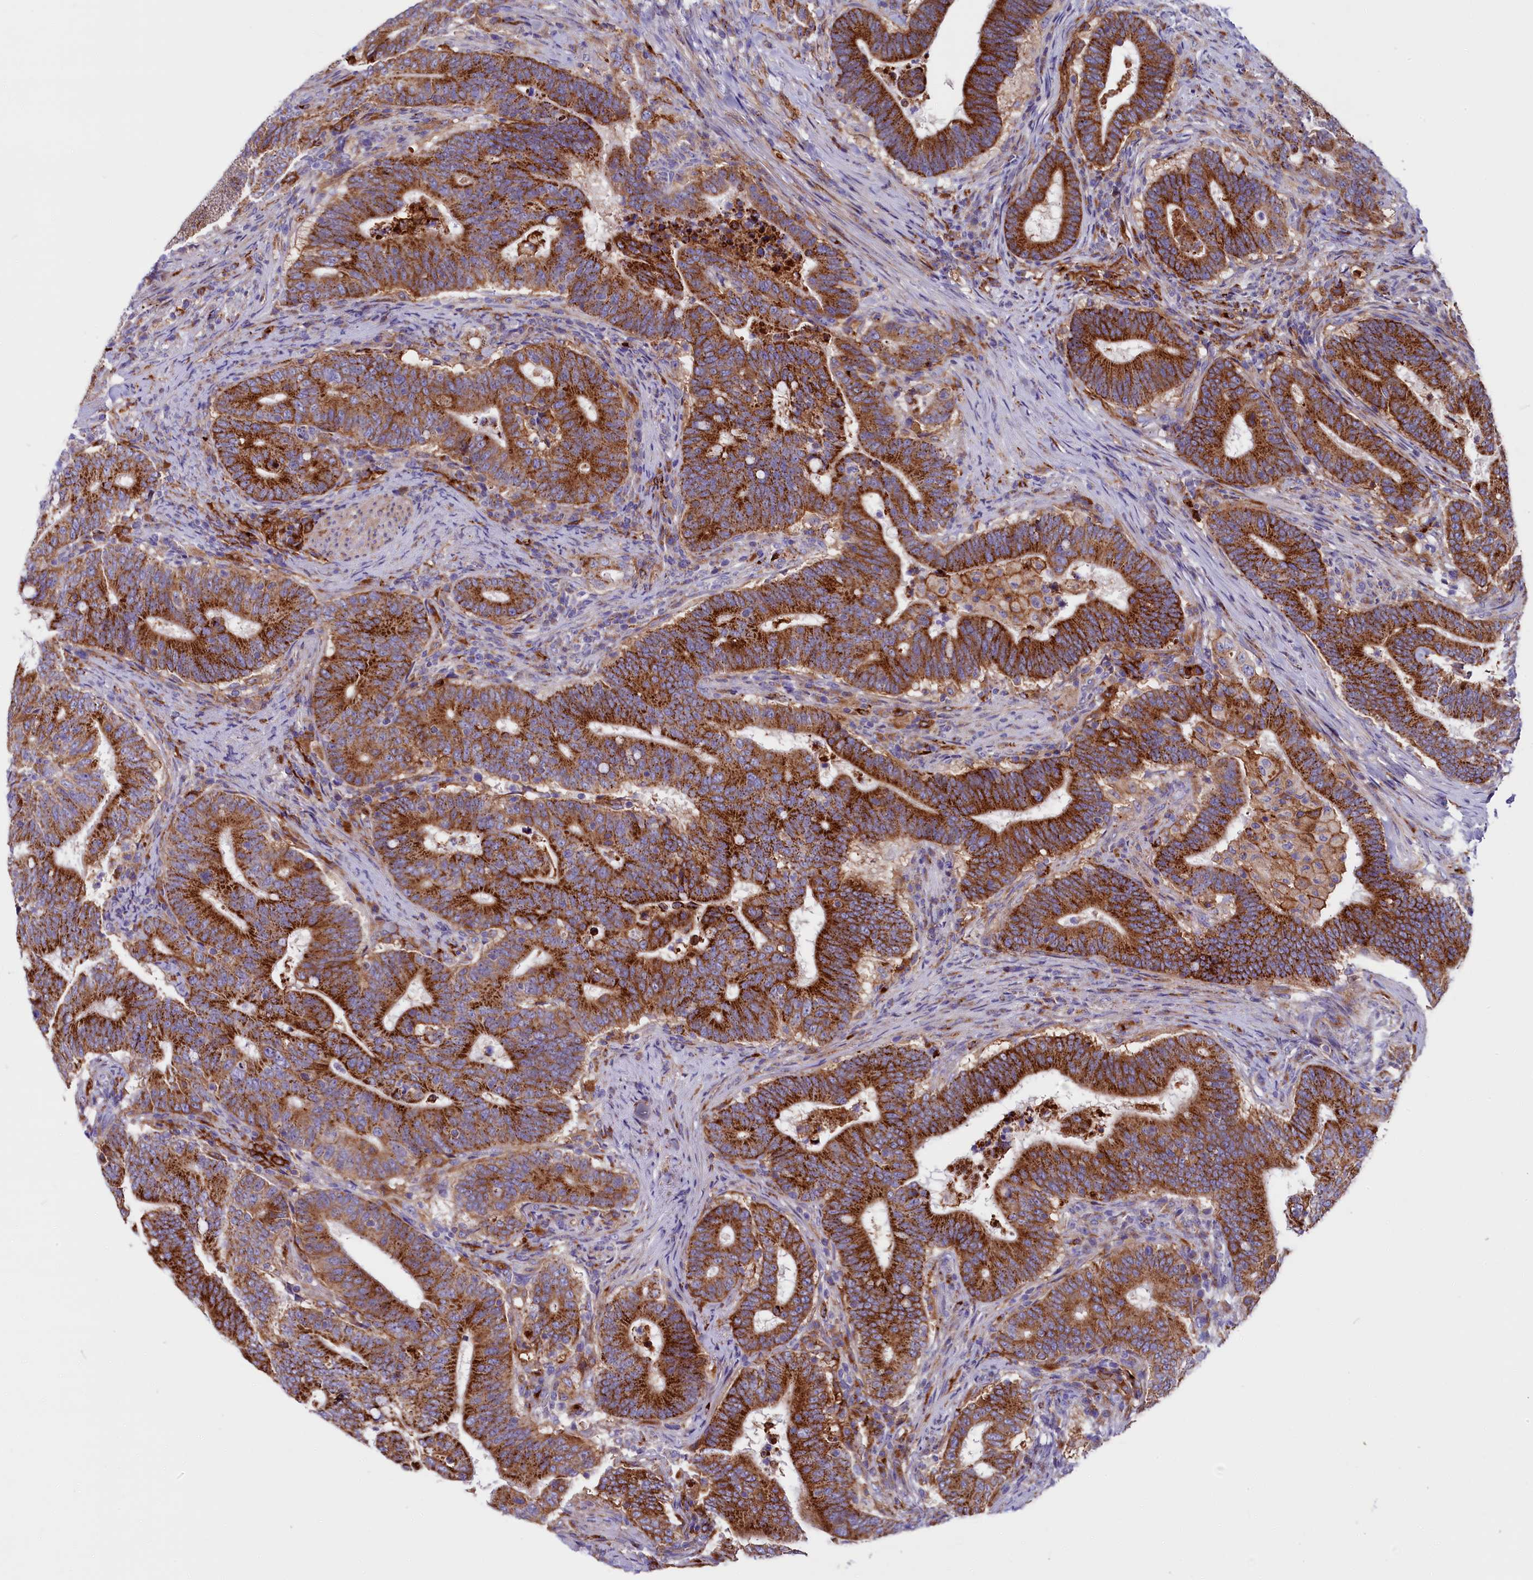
{"staining": {"intensity": "strong", "quantity": ">75%", "location": "cytoplasmic/membranous"}, "tissue": "colorectal cancer", "cell_type": "Tumor cells", "image_type": "cancer", "snomed": [{"axis": "morphology", "description": "Adenocarcinoma, NOS"}, {"axis": "topography", "description": "Colon"}], "caption": "The micrograph shows staining of colorectal cancer, revealing strong cytoplasmic/membranous protein positivity (brown color) within tumor cells.", "gene": "IL20RA", "patient": {"sex": "female", "age": 66}}